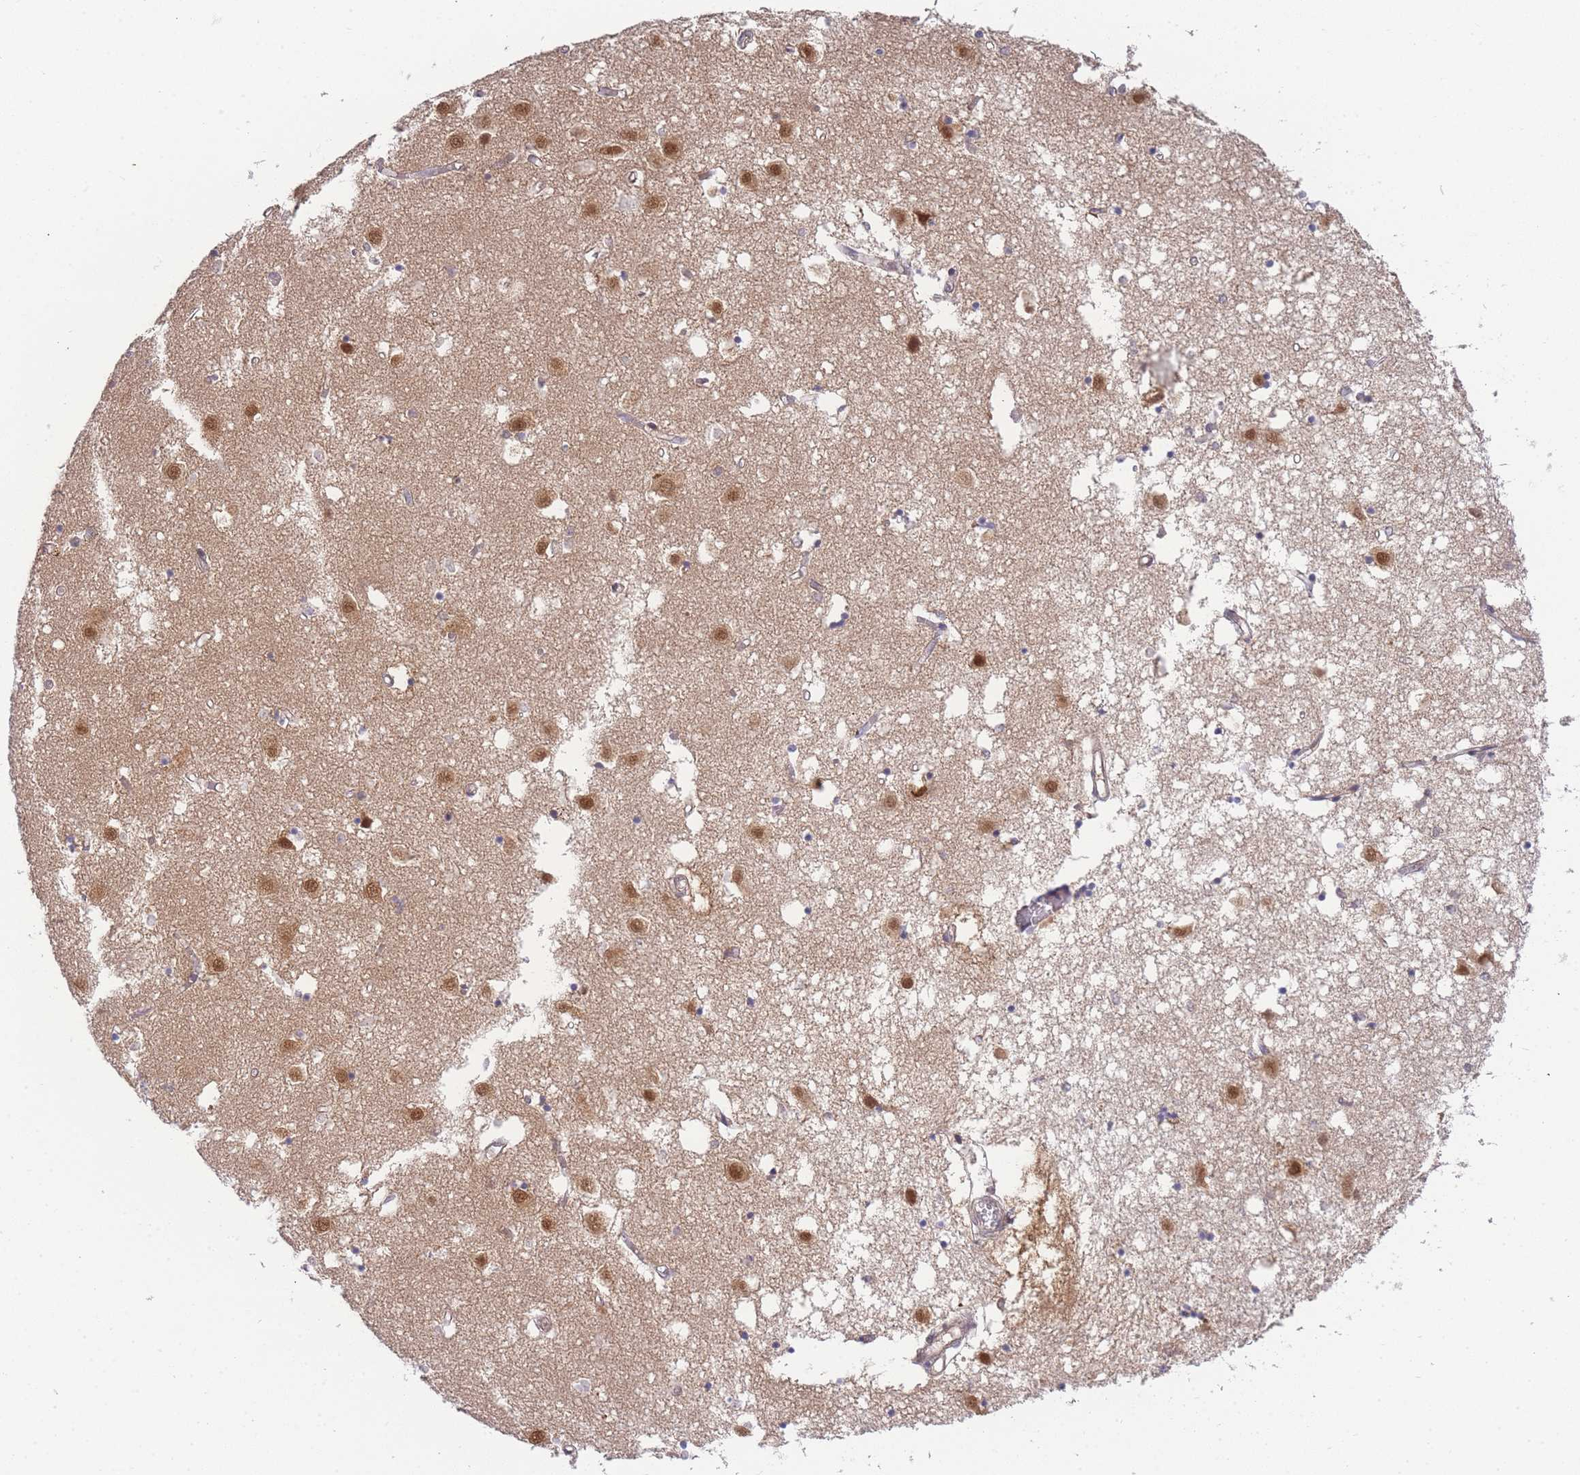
{"staining": {"intensity": "negative", "quantity": "none", "location": "none"}, "tissue": "caudate", "cell_type": "Glial cells", "image_type": "normal", "snomed": [{"axis": "morphology", "description": "Normal tissue, NOS"}, {"axis": "topography", "description": "Lateral ventricle wall"}], "caption": "Human caudate stained for a protein using immunohistochemistry (IHC) shows no staining in glial cells.", "gene": "KIAA1191", "patient": {"sex": "male", "age": 70}}